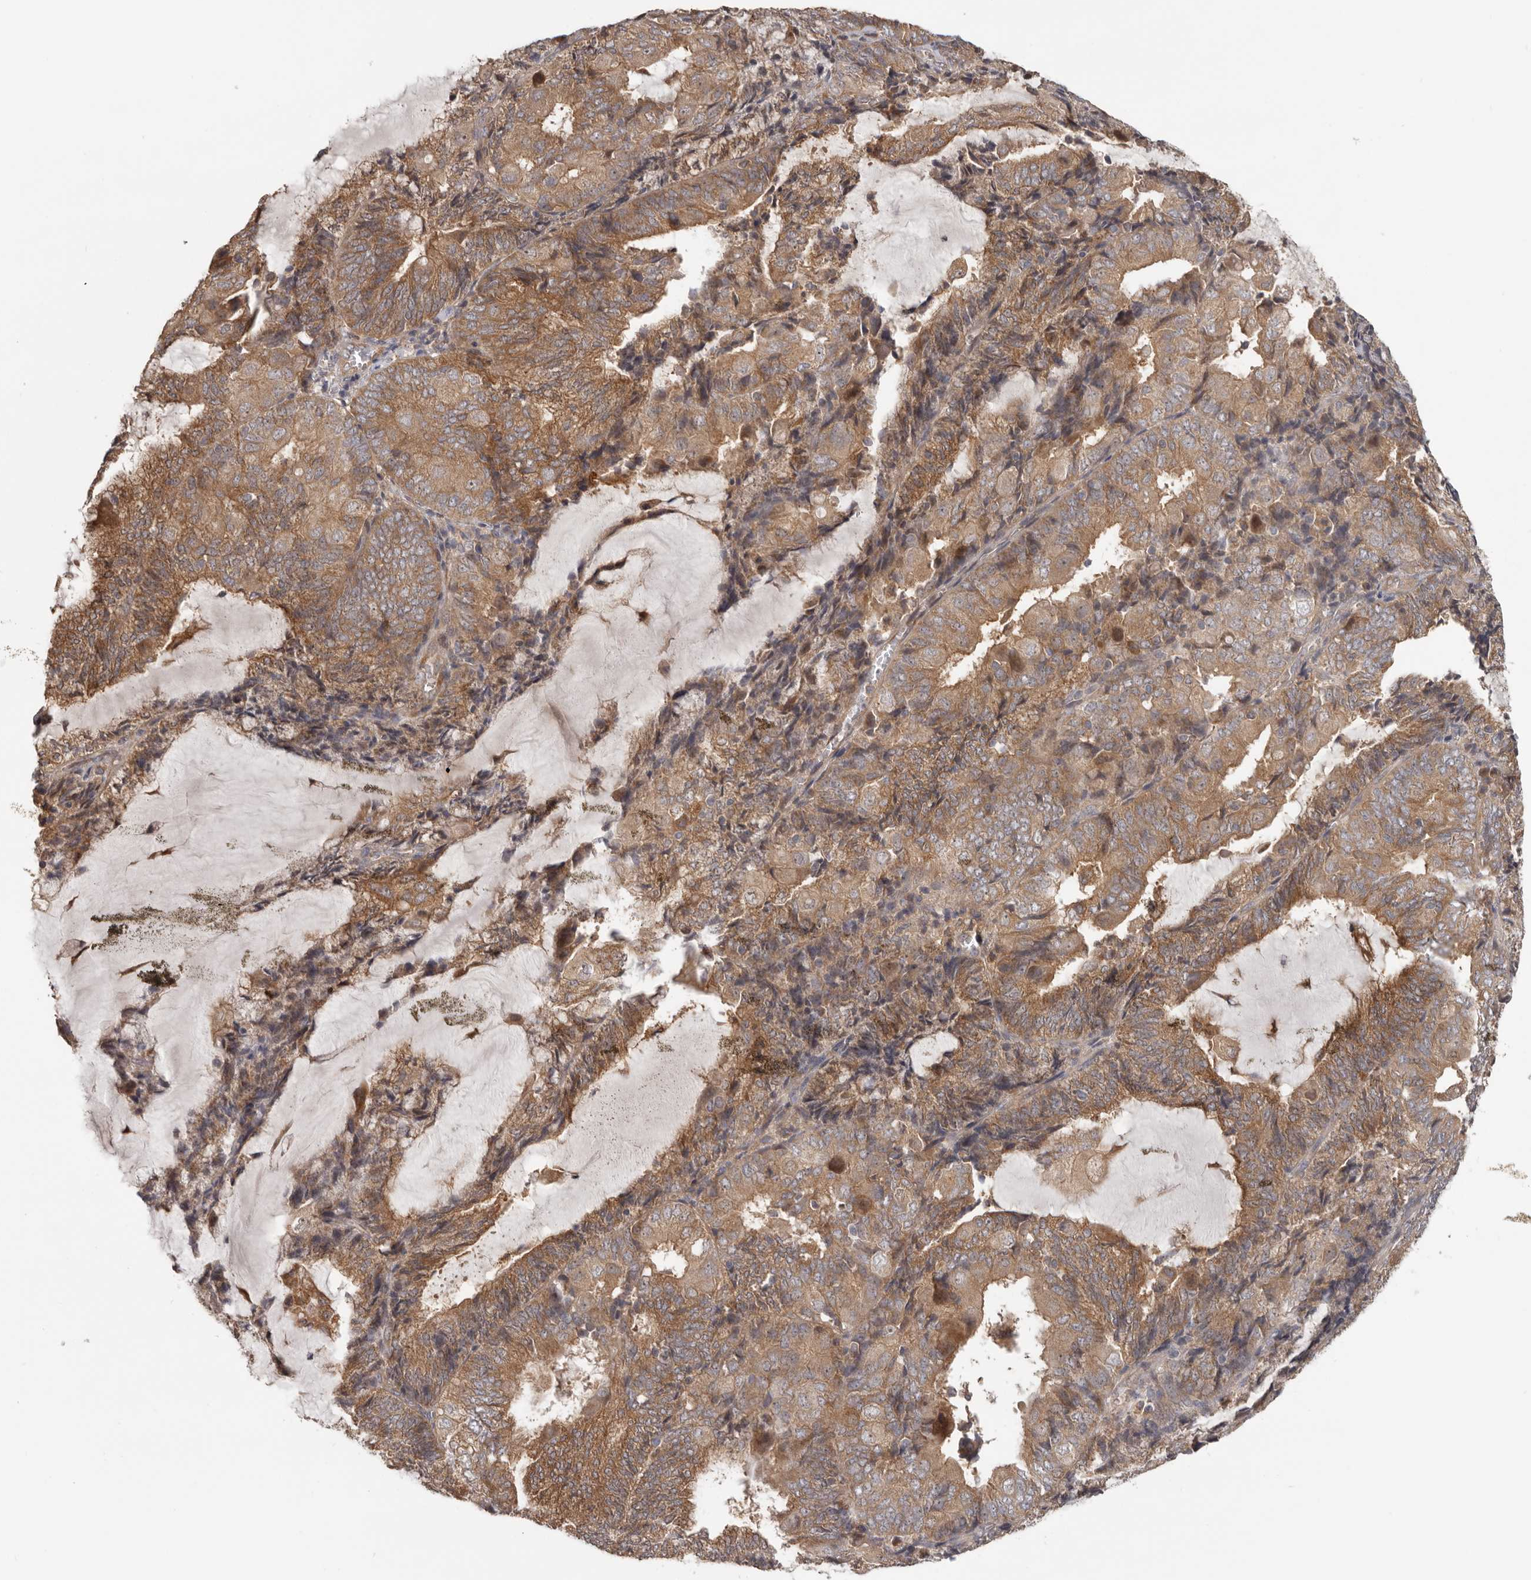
{"staining": {"intensity": "moderate", "quantity": ">75%", "location": "cytoplasmic/membranous"}, "tissue": "endometrial cancer", "cell_type": "Tumor cells", "image_type": "cancer", "snomed": [{"axis": "morphology", "description": "Adenocarcinoma, NOS"}, {"axis": "topography", "description": "Endometrium"}], "caption": "Immunohistochemical staining of endometrial cancer (adenocarcinoma) exhibits medium levels of moderate cytoplasmic/membranous expression in about >75% of tumor cells.", "gene": "HINT3", "patient": {"sex": "female", "age": 81}}